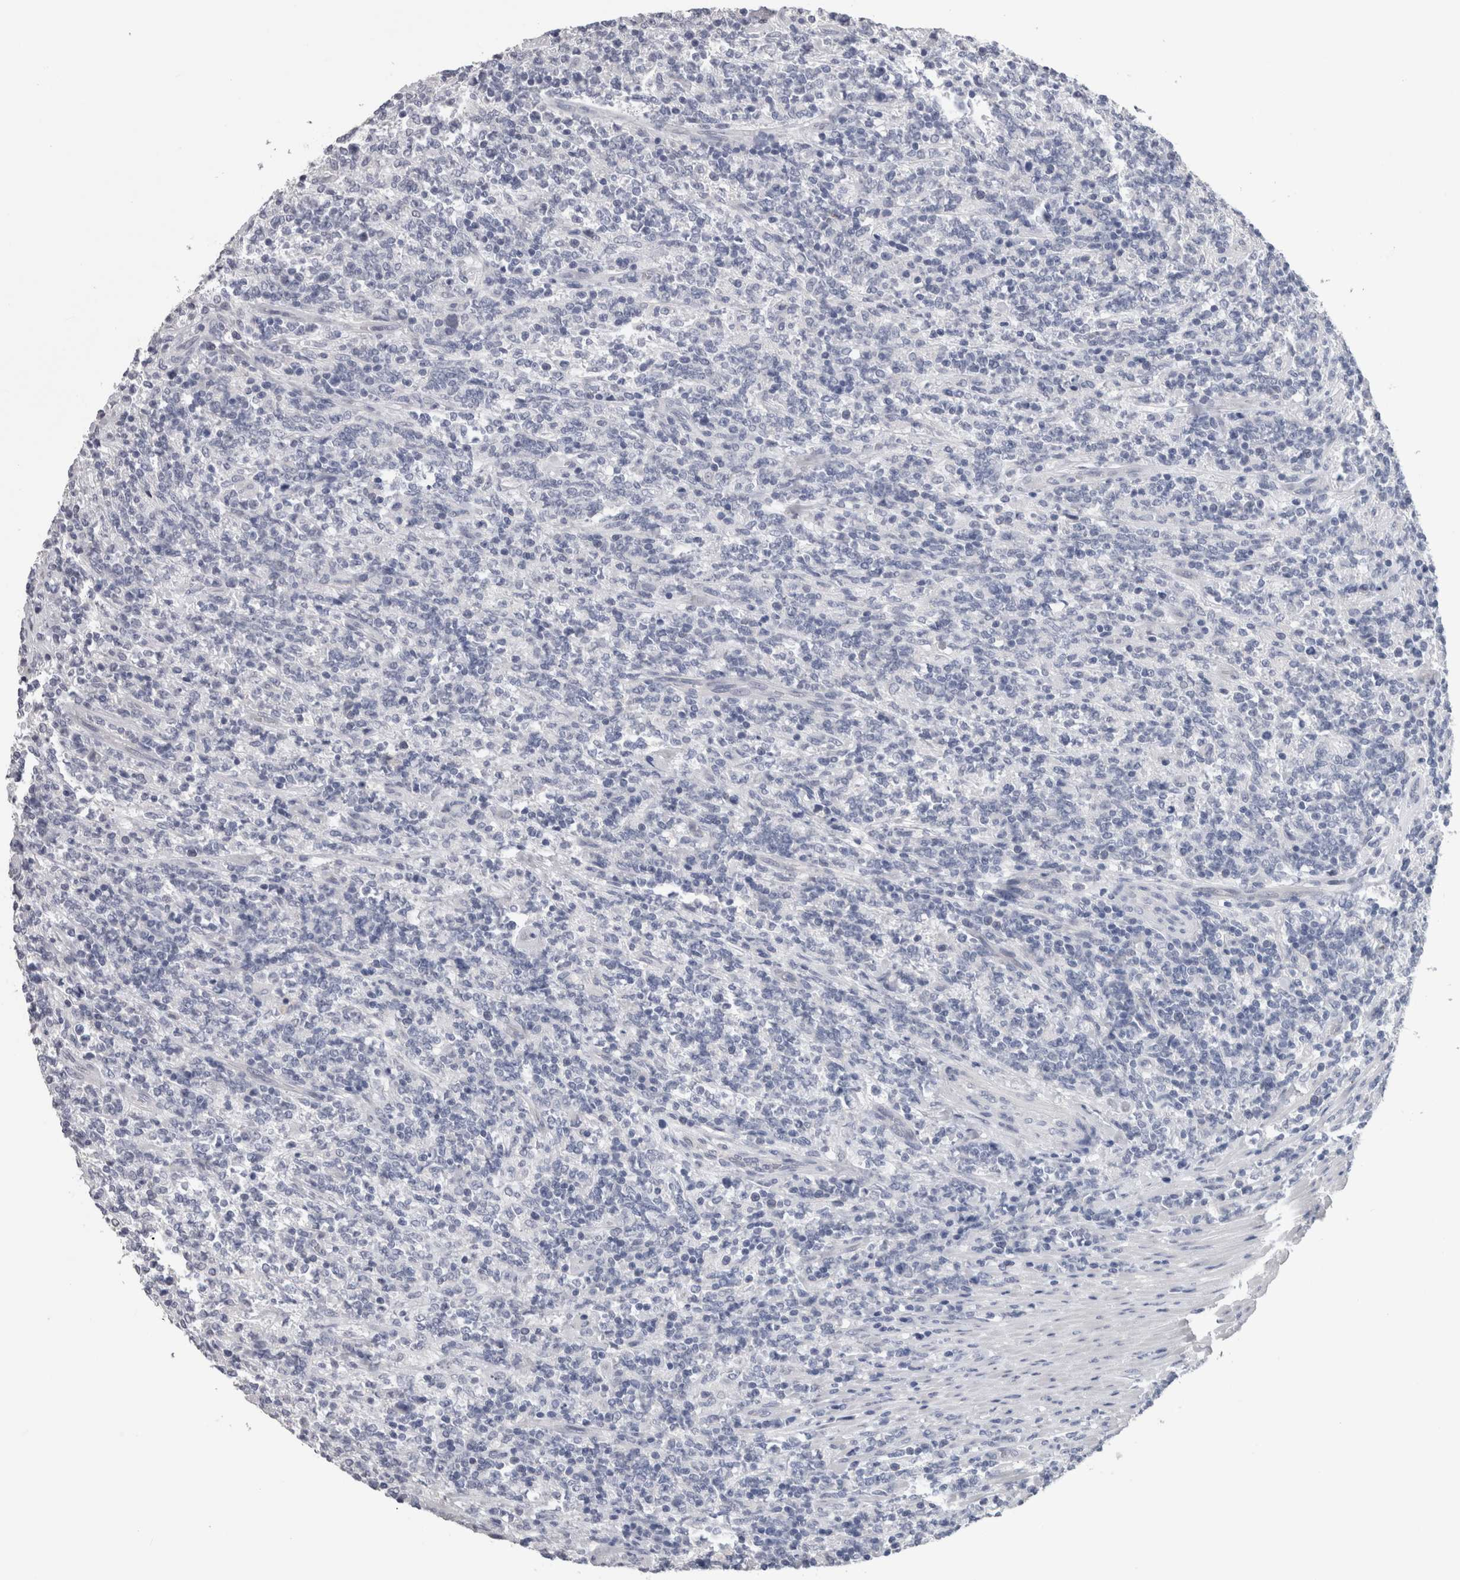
{"staining": {"intensity": "negative", "quantity": "none", "location": "none"}, "tissue": "lymphoma", "cell_type": "Tumor cells", "image_type": "cancer", "snomed": [{"axis": "morphology", "description": "Malignant lymphoma, non-Hodgkin's type, High grade"}, {"axis": "topography", "description": "Soft tissue"}], "caption": "High power microscopy photomicrograph of an IHC histopathology image of malignant lymphoma, non-Hodgkin's type (high-grade), revealing no significant positivity in tumor cells.", "gene": "CA8", "patient": {"sex": "male", "age": 18}}